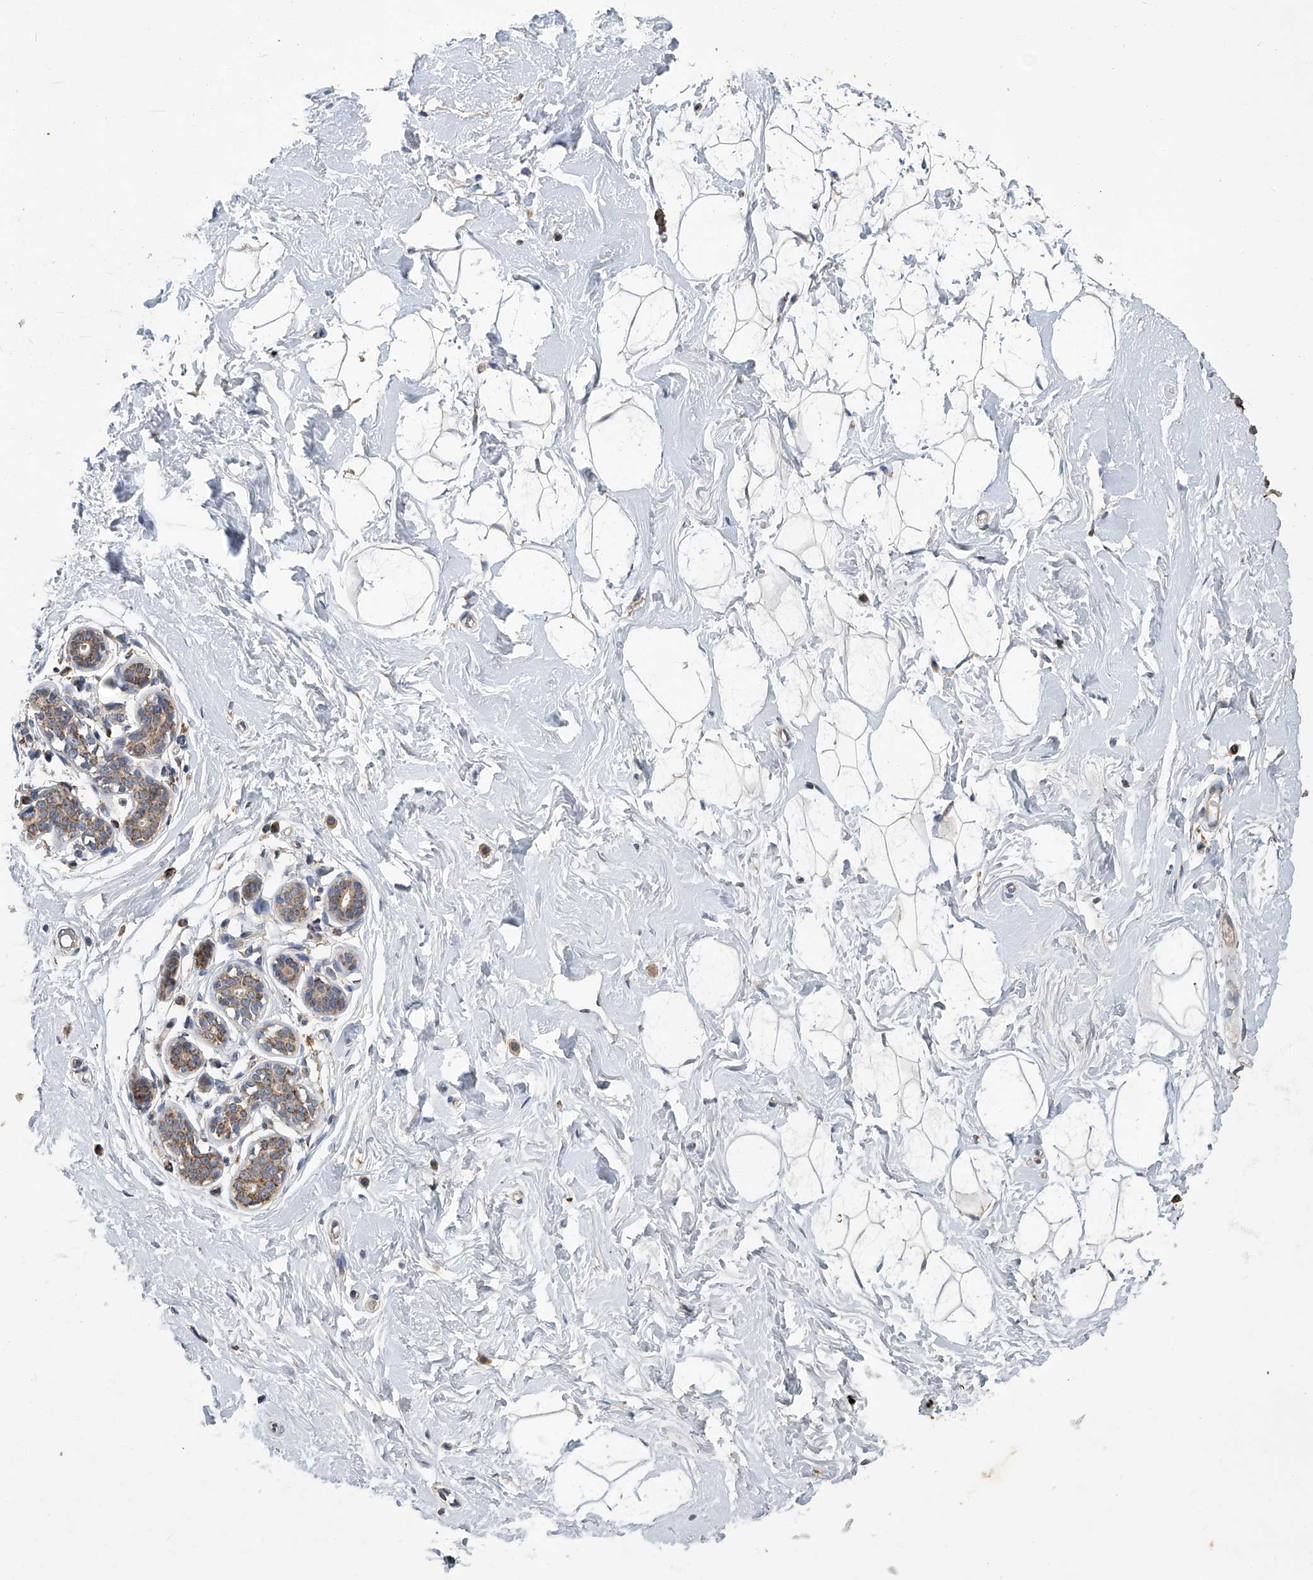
{"staining": {"intensity": "weak", "quantity": ">75%", "location": "cytoplasmic/membranous"}, "tissue": "breast", "cell_type": "Adipocytes", "image_type": "normal", "snomed": [{"axis": "morphology", "description": "Normal tissue, NOS"}, {"axis": "morphology", "description": "Adenoma, NOS"}, {"axis": "topography", "description": "Breast"}], "caption": "Weak cytoplasmic/membranous positivity for a protein is identified in about >75% of adipocytes of unremarkable breast using immunohistochemistry.", "gene": "TNFRSF13B", "patient": {"sex": "female", "age": 23}}